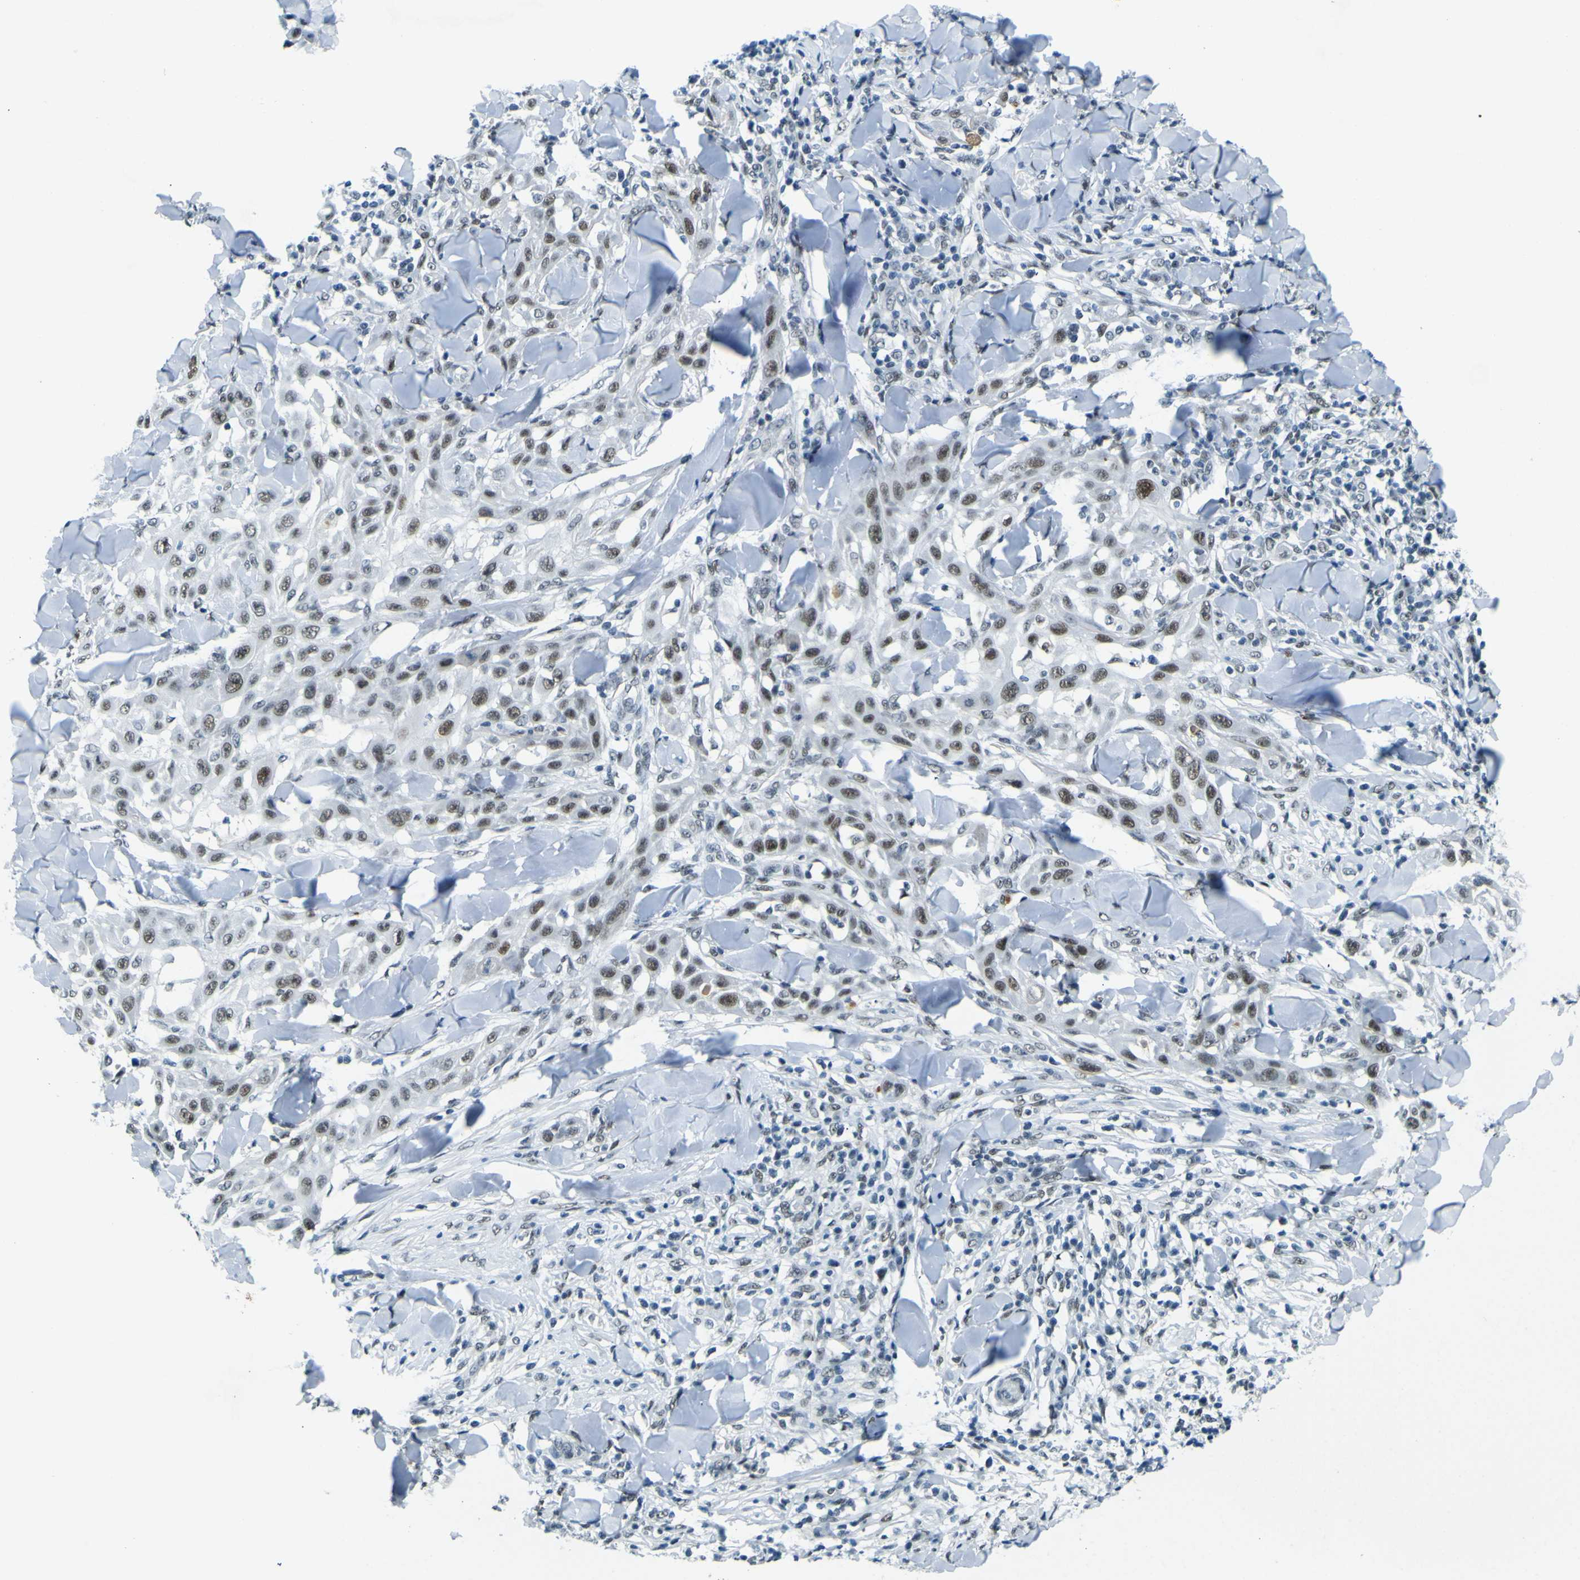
{"staining": {"intensity": "moderate", "quantity": ">75%", "location": "nuclear"}, "tissue": "skin cancer", "cell_type": "Tumor cells", "image_type": "cancer", "snomed": [{"axis": "morphology", "description": "Squamous cell carcinoma, NOS"}, {"axis": "topography", "description": "Skin"}], "caption": "Immunohistochemical staining of human skin squamous cell carcinoma shows medium levels of moderate nuclear protein expression in about >75% of tumor cells.", "gene": "CEBPG", "patient": {"sex": "male", "age": 24}}